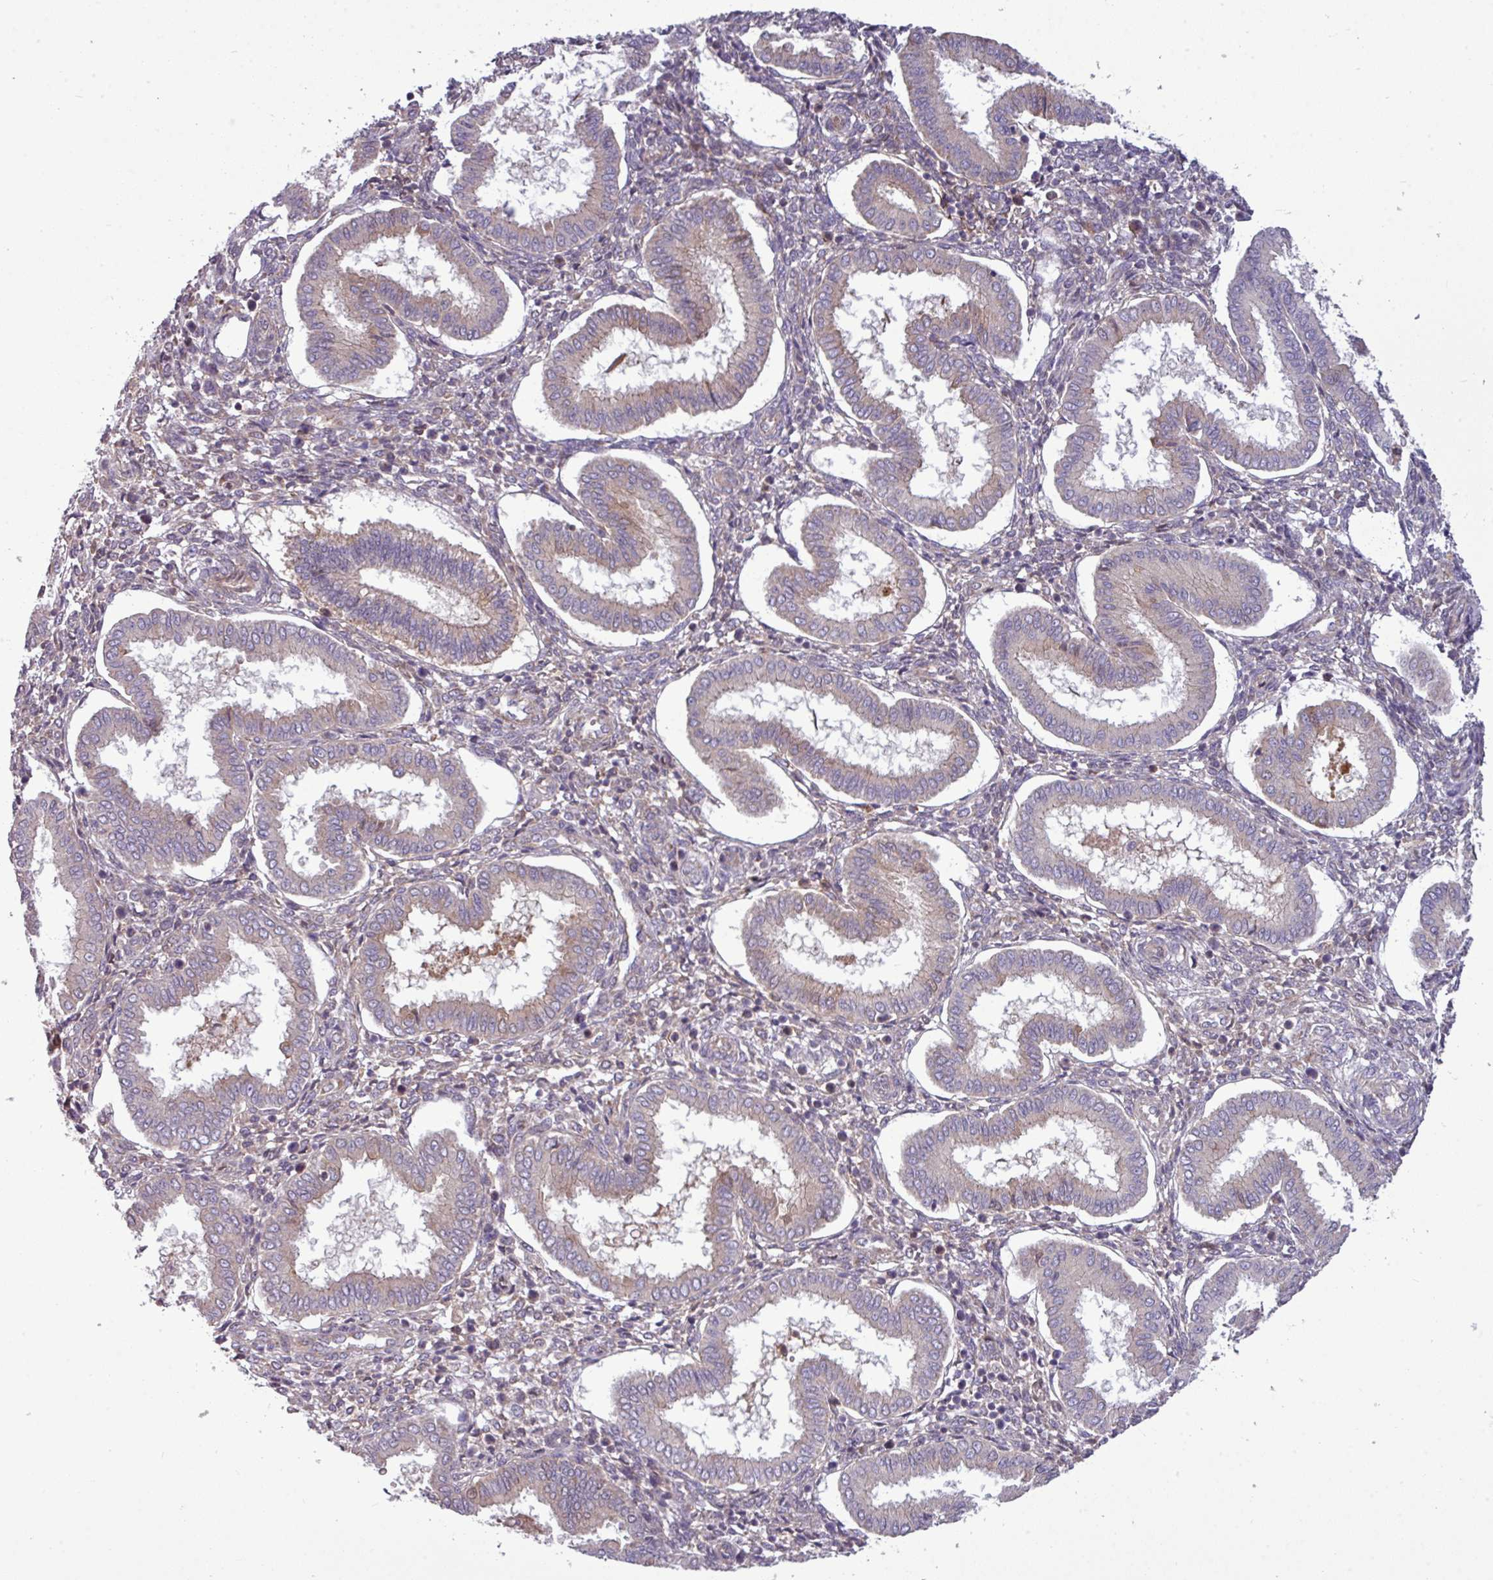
{"staining": {"intensity": "negative", "quantity": "none", "location": "none"}, "tissue": "endometrium", "cell_type": "Cells in endometrial stroma", "image_type": "normal", "snomed": [{"axis": "morphology", "description": "Normal tissue, NOS"}, {"axis": "topography", "description": "Endometrium"}], "caption": "Cells in endometrial stroma show no significant protein expression in benign endometrium.", "gene": "PAPLN", "patient": {"sex": "female", "age": 24}}